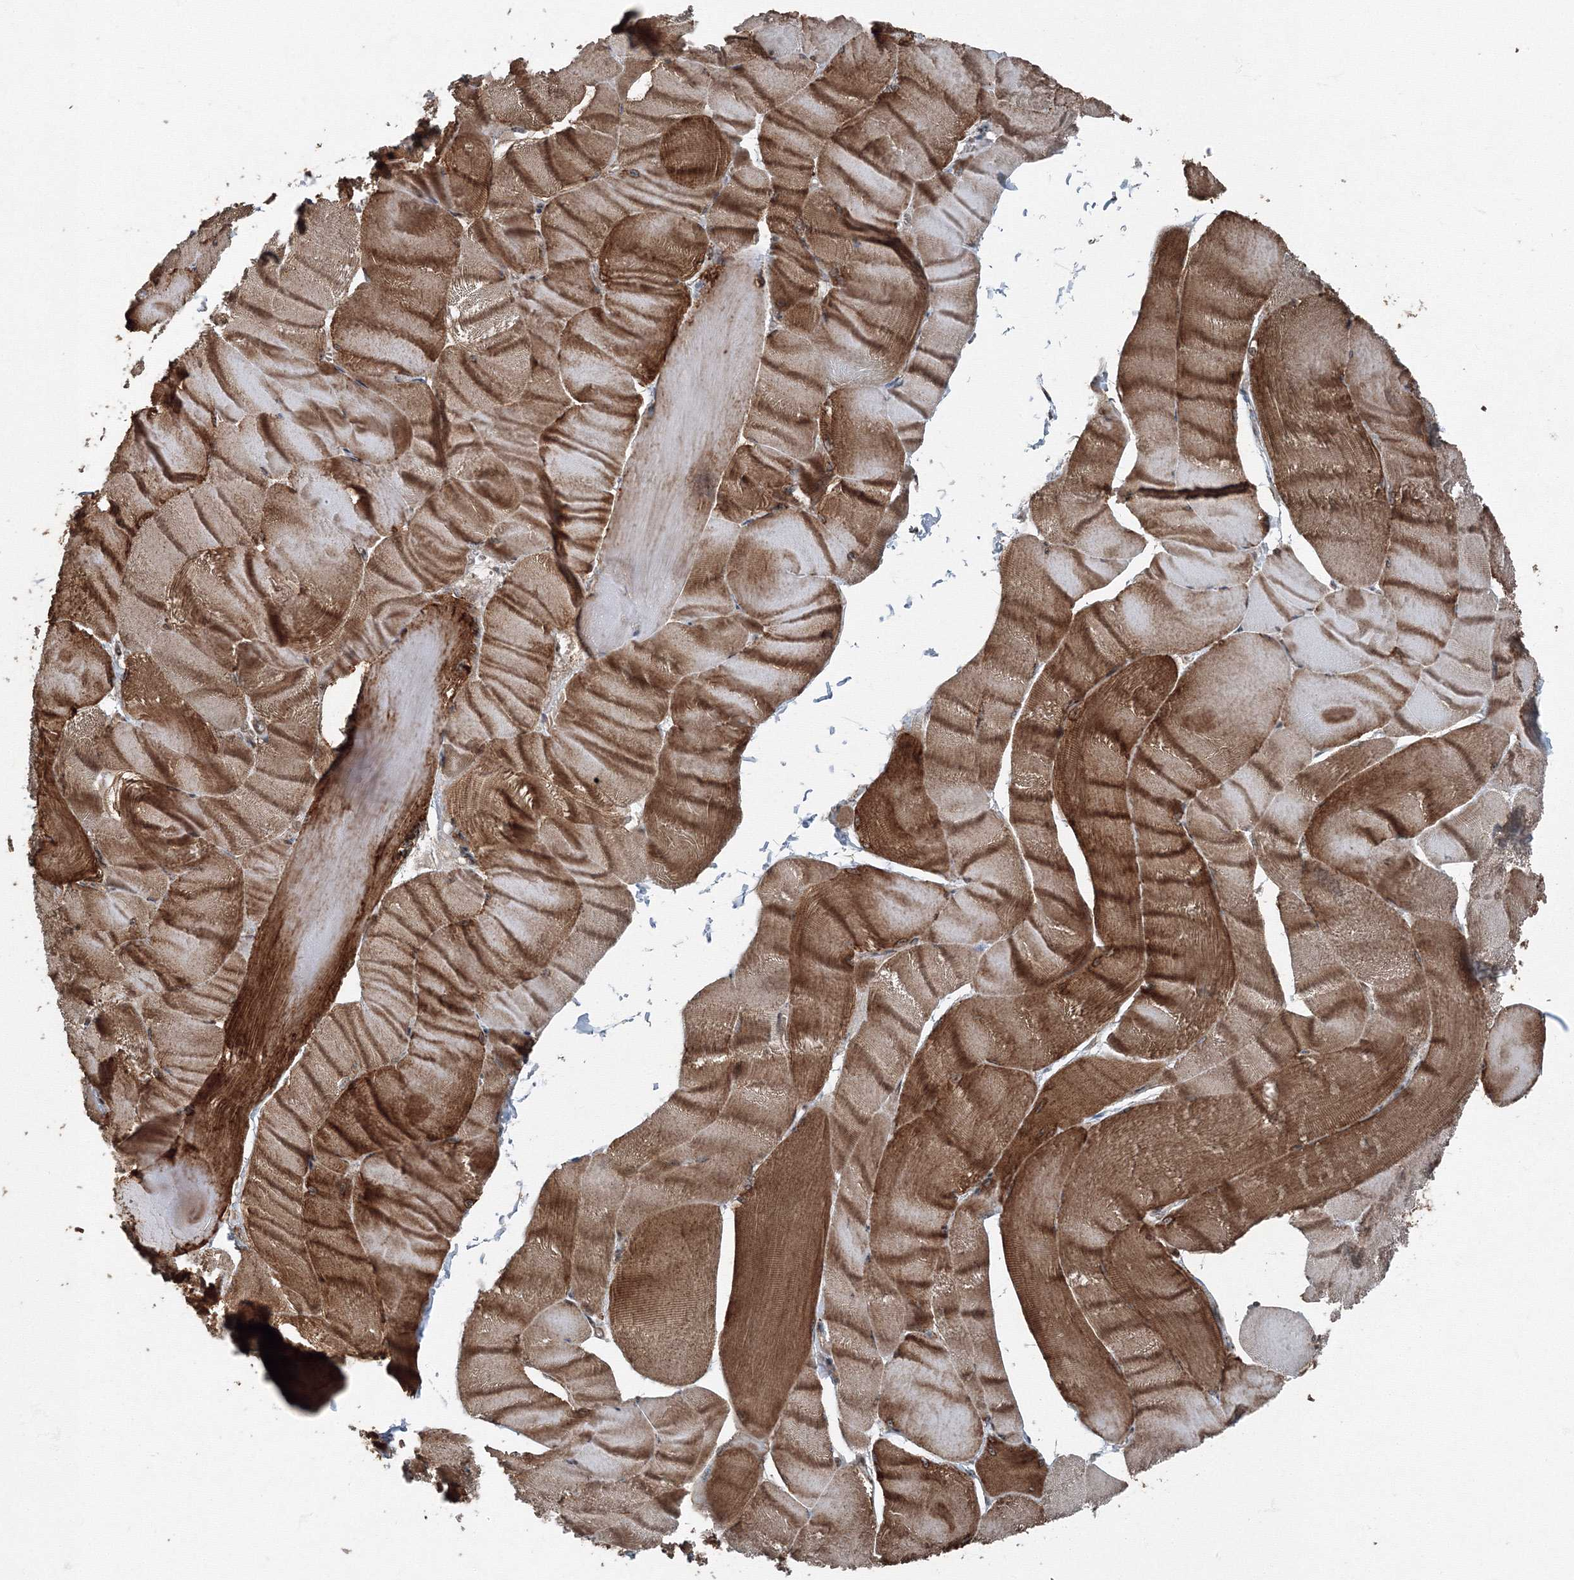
{"staining": {"intensity": "strong", "quantity": ">75%", "location": "cytoplasmic/membranous"}, "tissue": "skeletal muscle", "cell_type": "Myocytes", "image_type": "normal", "snomed": [{"axis": "morphology", "description": "Normal tissue, NOS"}, {"axis": "morphology", "description": "Basal cell carcinoma"}, {"axis": "topography", "description": "Skeletal muscle"}], "caption": "Strong cytoplasmic/membranous positivity for a protein is identified in about >75% of myocytes of benign skeletal muscle using immunohistochemistry (IHC).", "gene": "AASDH", "patient": {"sex": "female", "age": 64}}